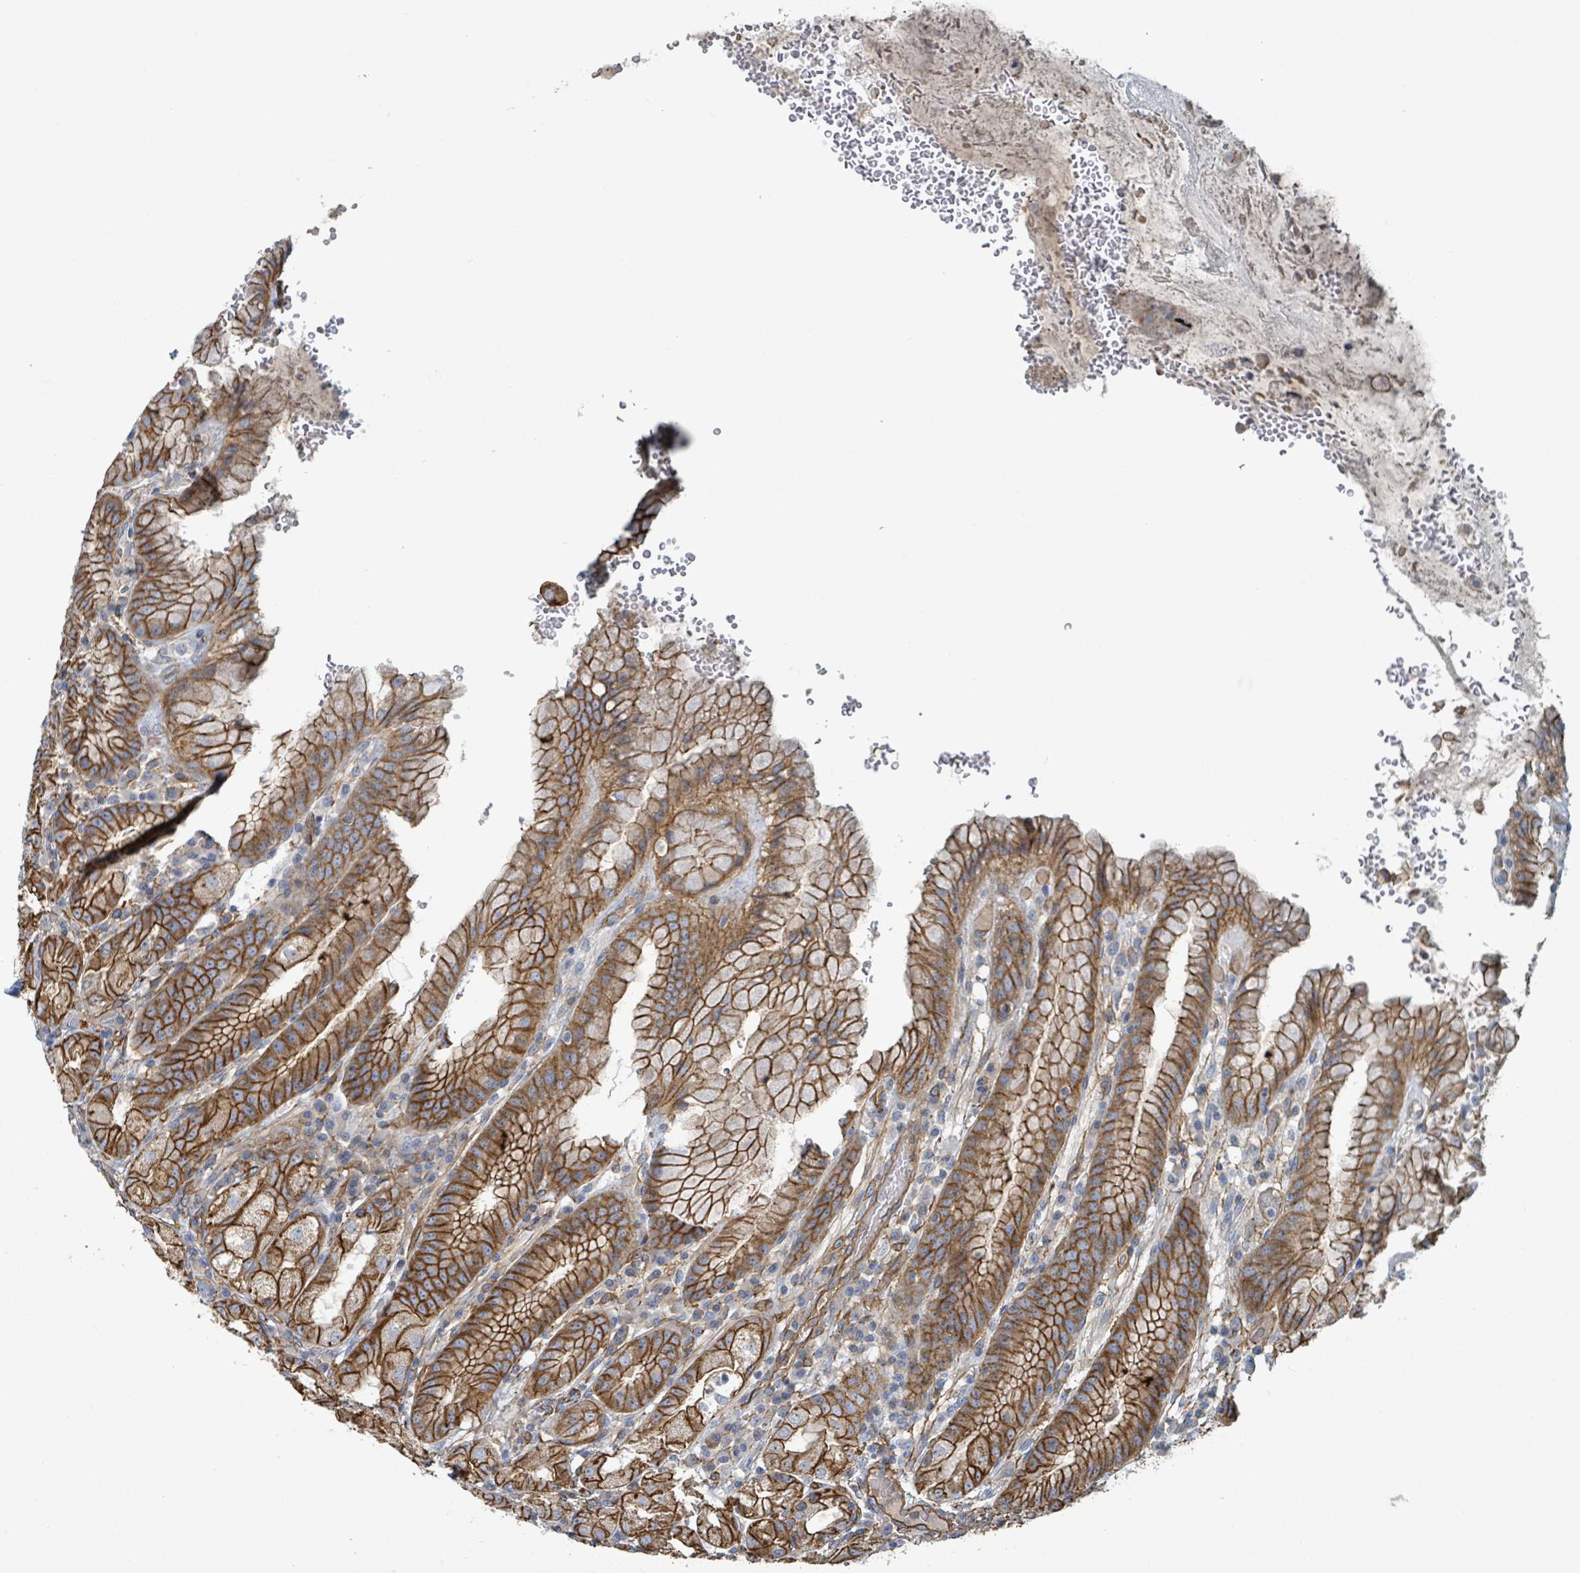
{"staining": {"intensity": "strong", "quantity": ">75%", "location": "cytoplasmic/membranous"}, "tissue": "stomach", "cell_type": "Glandular cells", "image_type": "normal", "snomed": [{"axis": "morphology", "description": "Normal tissue, NOS"}, {"axis": "topography", "description": "Stomach, upper"}], "caption": "DAB immunohistochemical staining of unremarkable stomach demonstrates strong cytoplasmic/membranous protein staining in about >75% of glandular cells.", "gene": "LDOC1", "patient": {"sex": "male", "age": 52}}